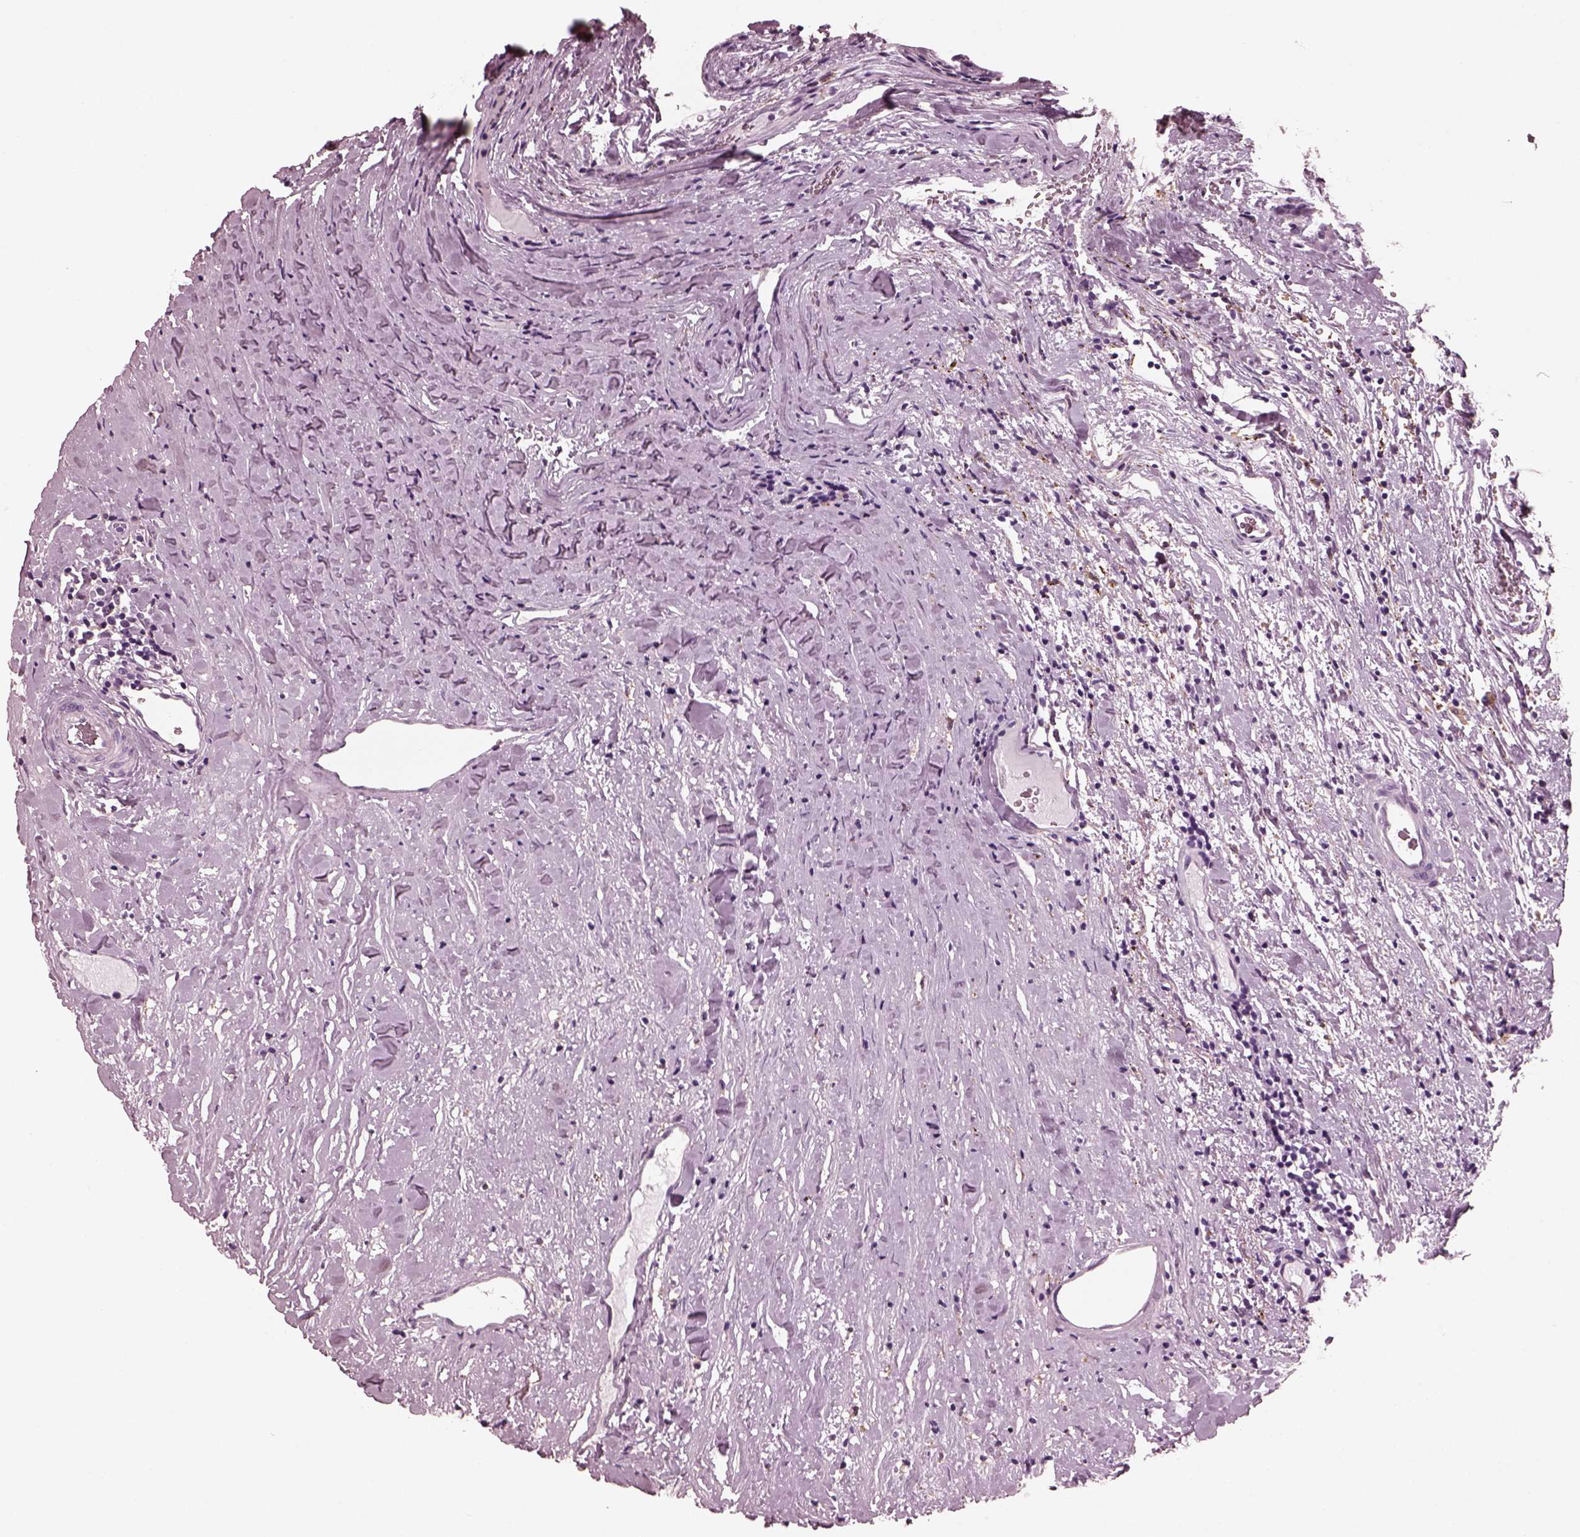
{"staining": {"intensity": "negative", "quantity": "none", "location": "none"}, "tissue": "renal cancer", "cell_type": "Tumor cells", "image_type": "cancer", "snomed": [{"axis": "morphology", "description": "Adenocarcinoma, NOS"}, {"axis": "topography", "description": "Kidney"}], "caption": "High power microscopy histopathology image of an immunohistochemistry (IHC) photomicrograph of renal adenocarcinoma, revealing no significant expression in tumor cells.", "gene": "CGA", "patient": {"sex": "female", "age": 67}}